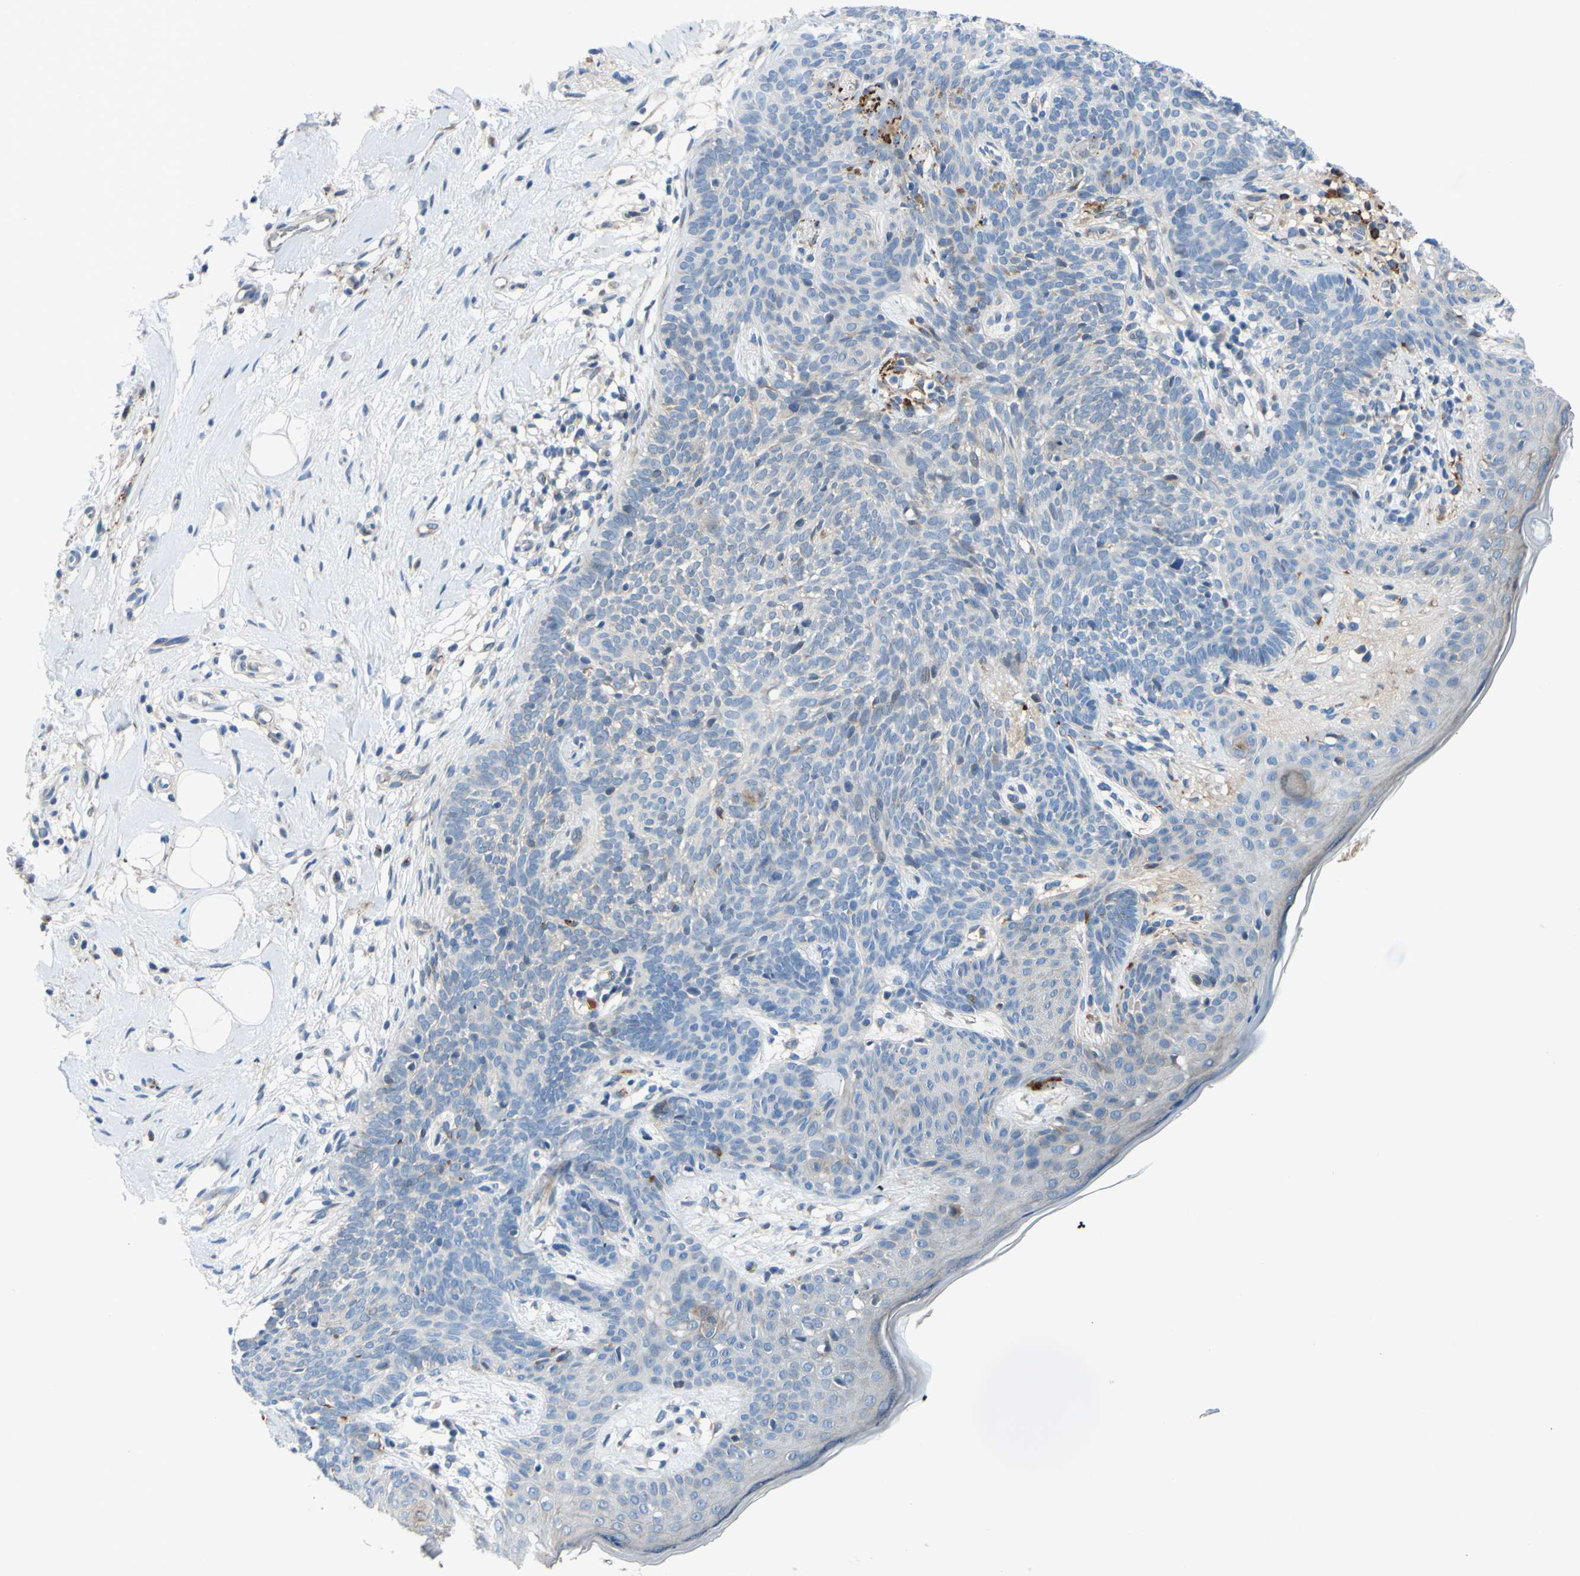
{"staining": {"intensity": "negative", "quantity": "none", "location": "none"}, "tissue": "skin cancer", "cell_type": "Tumor cells", "image_type": "cancer", "snomed": [{"axis": "morphology", "description": "Developmental malformation"}, {"axis": "morphology", "description": "Basal cell carcinoma"}, {"axis": "topography", "description": "Skin"}], "caption": "IHC histopathology image of neoplastic tissue: basal cell carcinoma (skin) stained with DAB (3,3'-diaminobenzidine) demonstrates no significant protein staining in tumor cells. Brightfield microscopy of IHC stained with DAB (3,3'-diaminobenzidine) (brown) and hematoxylin (blue), captured at high magnification.", "gene": "ARHGAP1", "patient": {"sex": "female", "age": 62}}